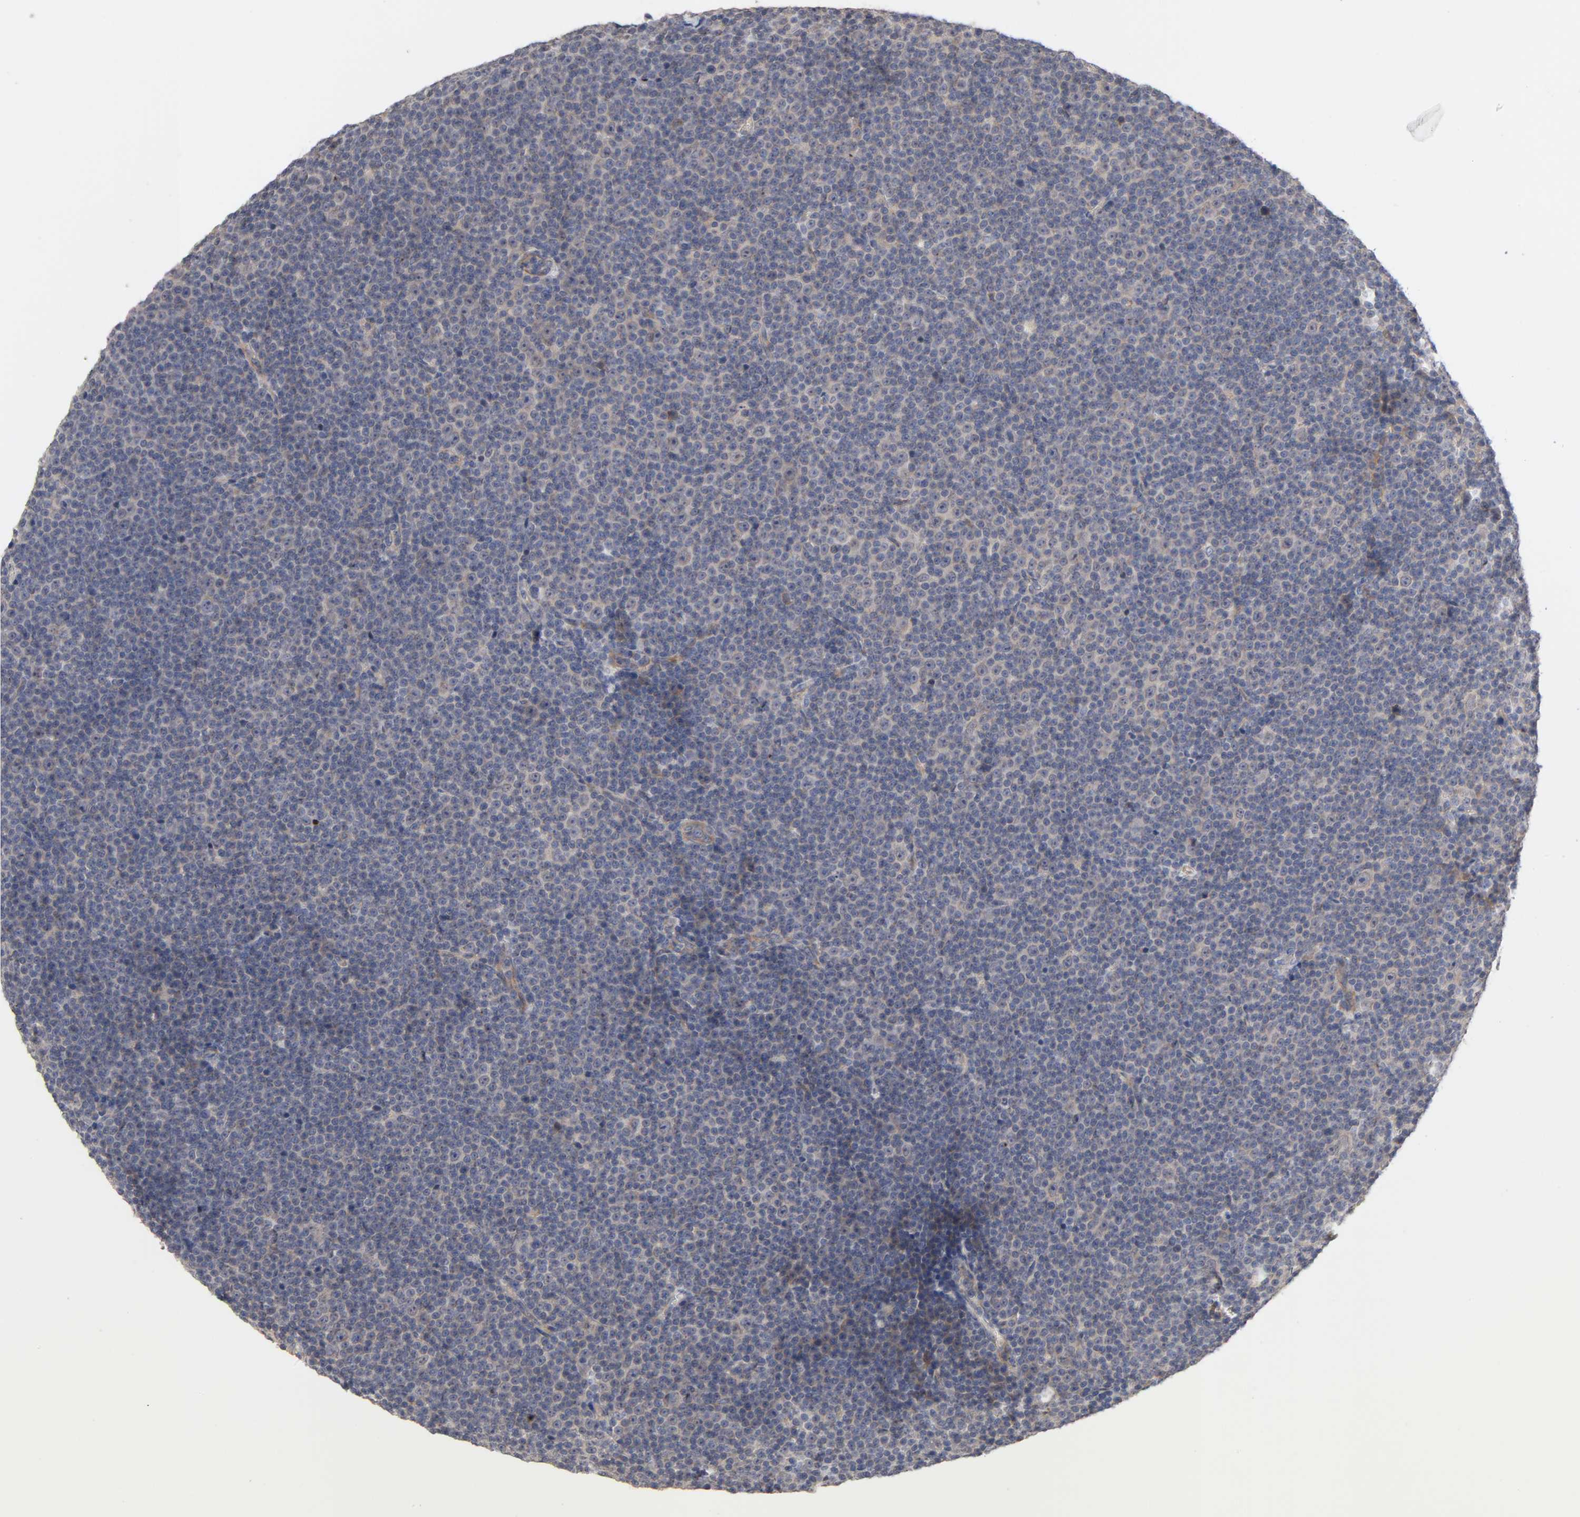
{"staining": {"intensity": "weak", "quantity": ">75%", "location": "cytoplasmic/membranous"}, "tissue": "lymphoma", "cell_type": "Tumor cells", "image_type": "cancer", "snomed": [{"axis": "morphology", "description": "Malignant lymphoma, non-Hodgkin's type, Low grade"}, {"axis": "topography", "description": "Lymph node"}], "caption": "Immunohistochemical staining of malignant lymphoma, non-Hodgkin's type (low-grade) demonstrates low levels of weak cytoplasmic/membranous staining in approximately >75% of tumor cells. Using DAB (3,3'-diaminobenzidine) (brown) and hematoxylin (blue) stains, captured at high magnification using brightfield microscopy.", "gene": "PDZD11", "patient": {"sex": "female", "age": 67}}